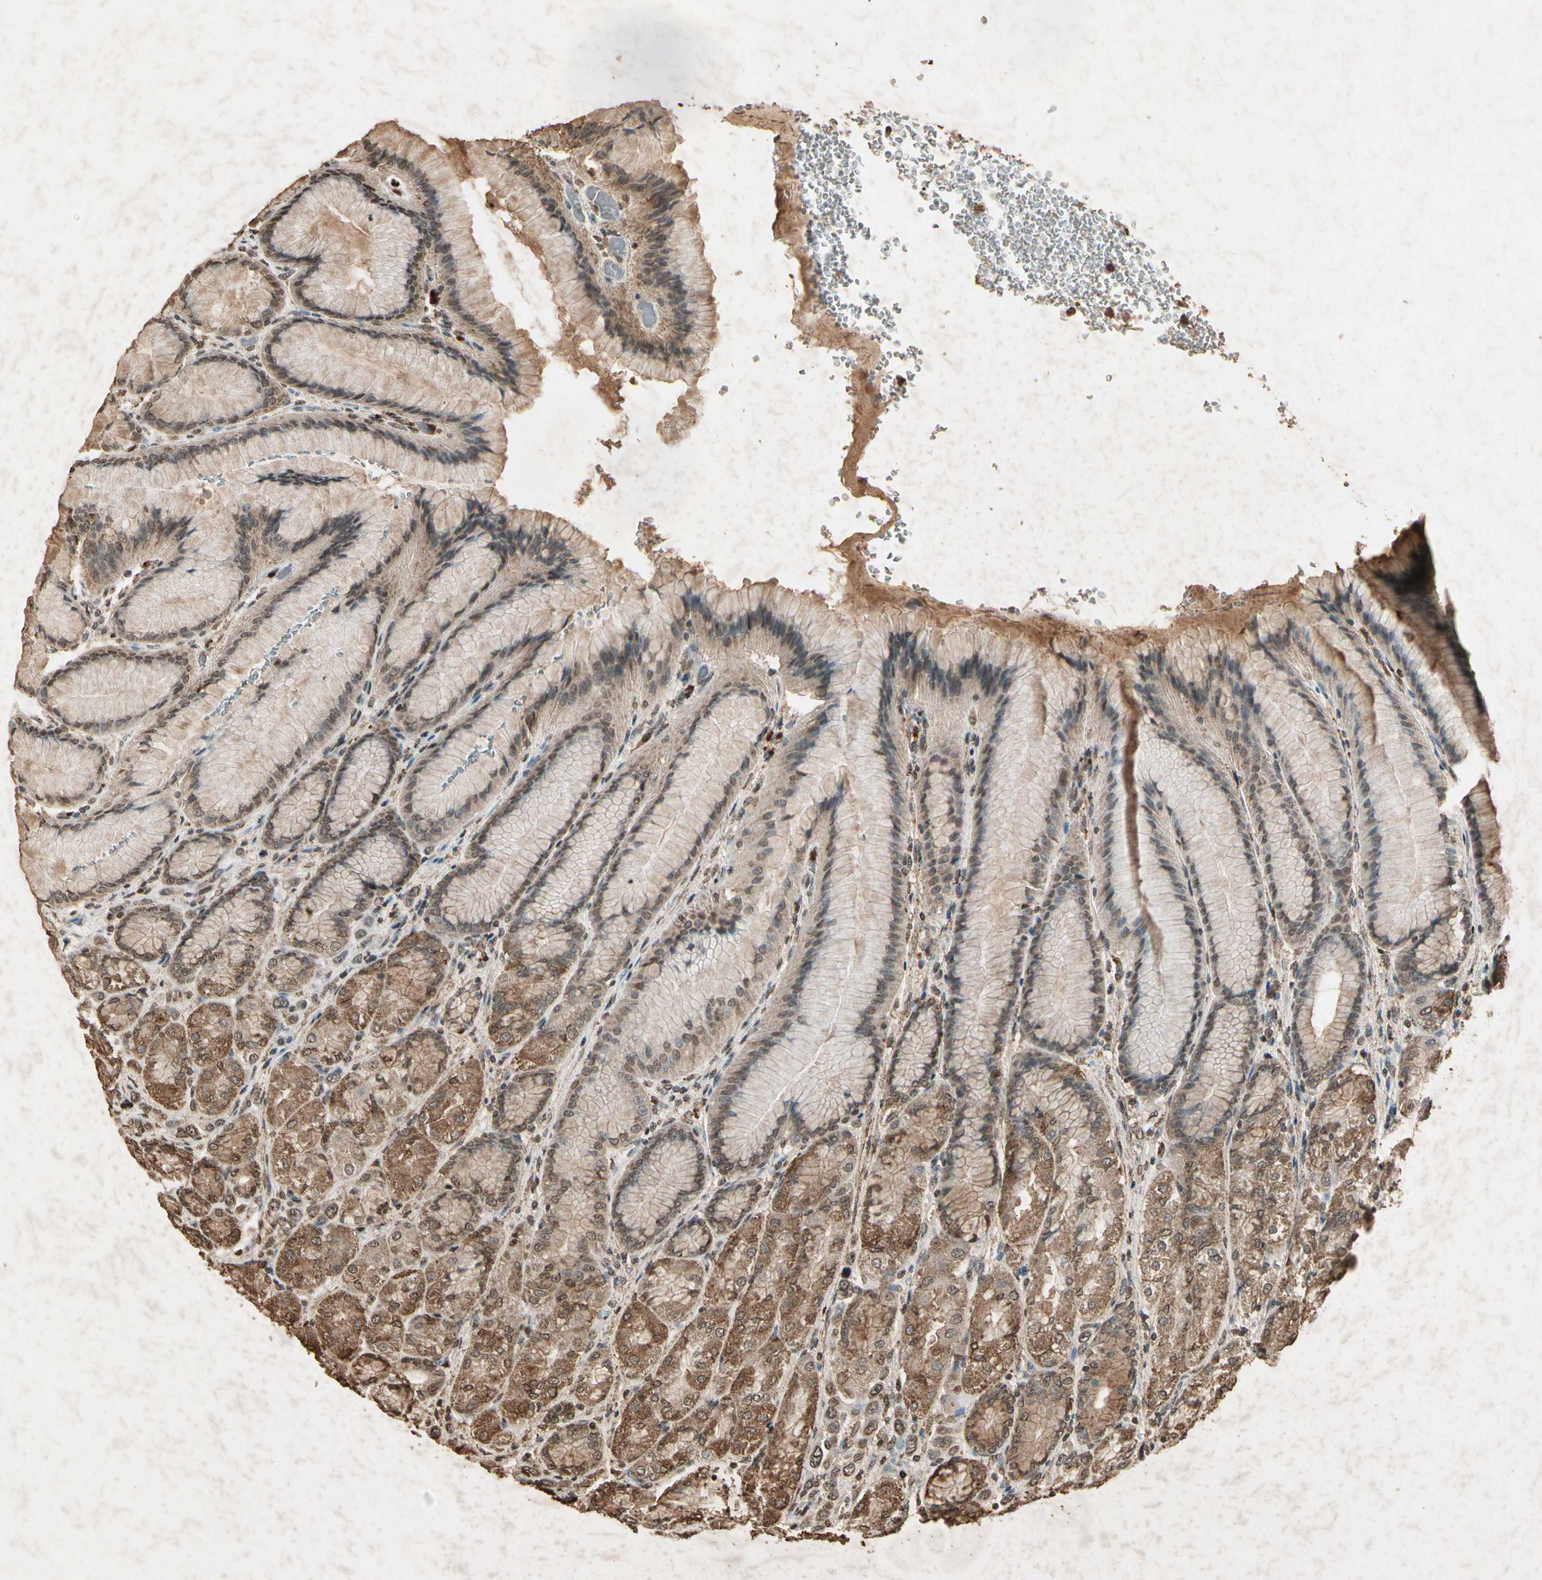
{"staining": {"intensity": "moderate", "quantity": "25%-75%", "location": "cytoplasmic/membranous"}, "tissue": "stomach", "cell_type": "Glandular cells", "image_type": "normal", "snomed": [{"axis": "morphology", "description": "Normal tissue, NOS"}, {"axis": "morphology", "description": "Adenocarcinoma, NOS"}, {"axis": "topography", "description": "Stomach"}, {"axis": "topography", "description": "Stomach, lower"}], "caption": "Unremarkable stomach was stained to show a protein in brown. There is medium levels of moderate cytoplasmic/membranous expression in approximately 25%-75% of glandular cells. (DAB = brown stain, brightfield microscopy at high magnification).", "gene": "GC", "patient": {"sex": "female", "age": 65}}